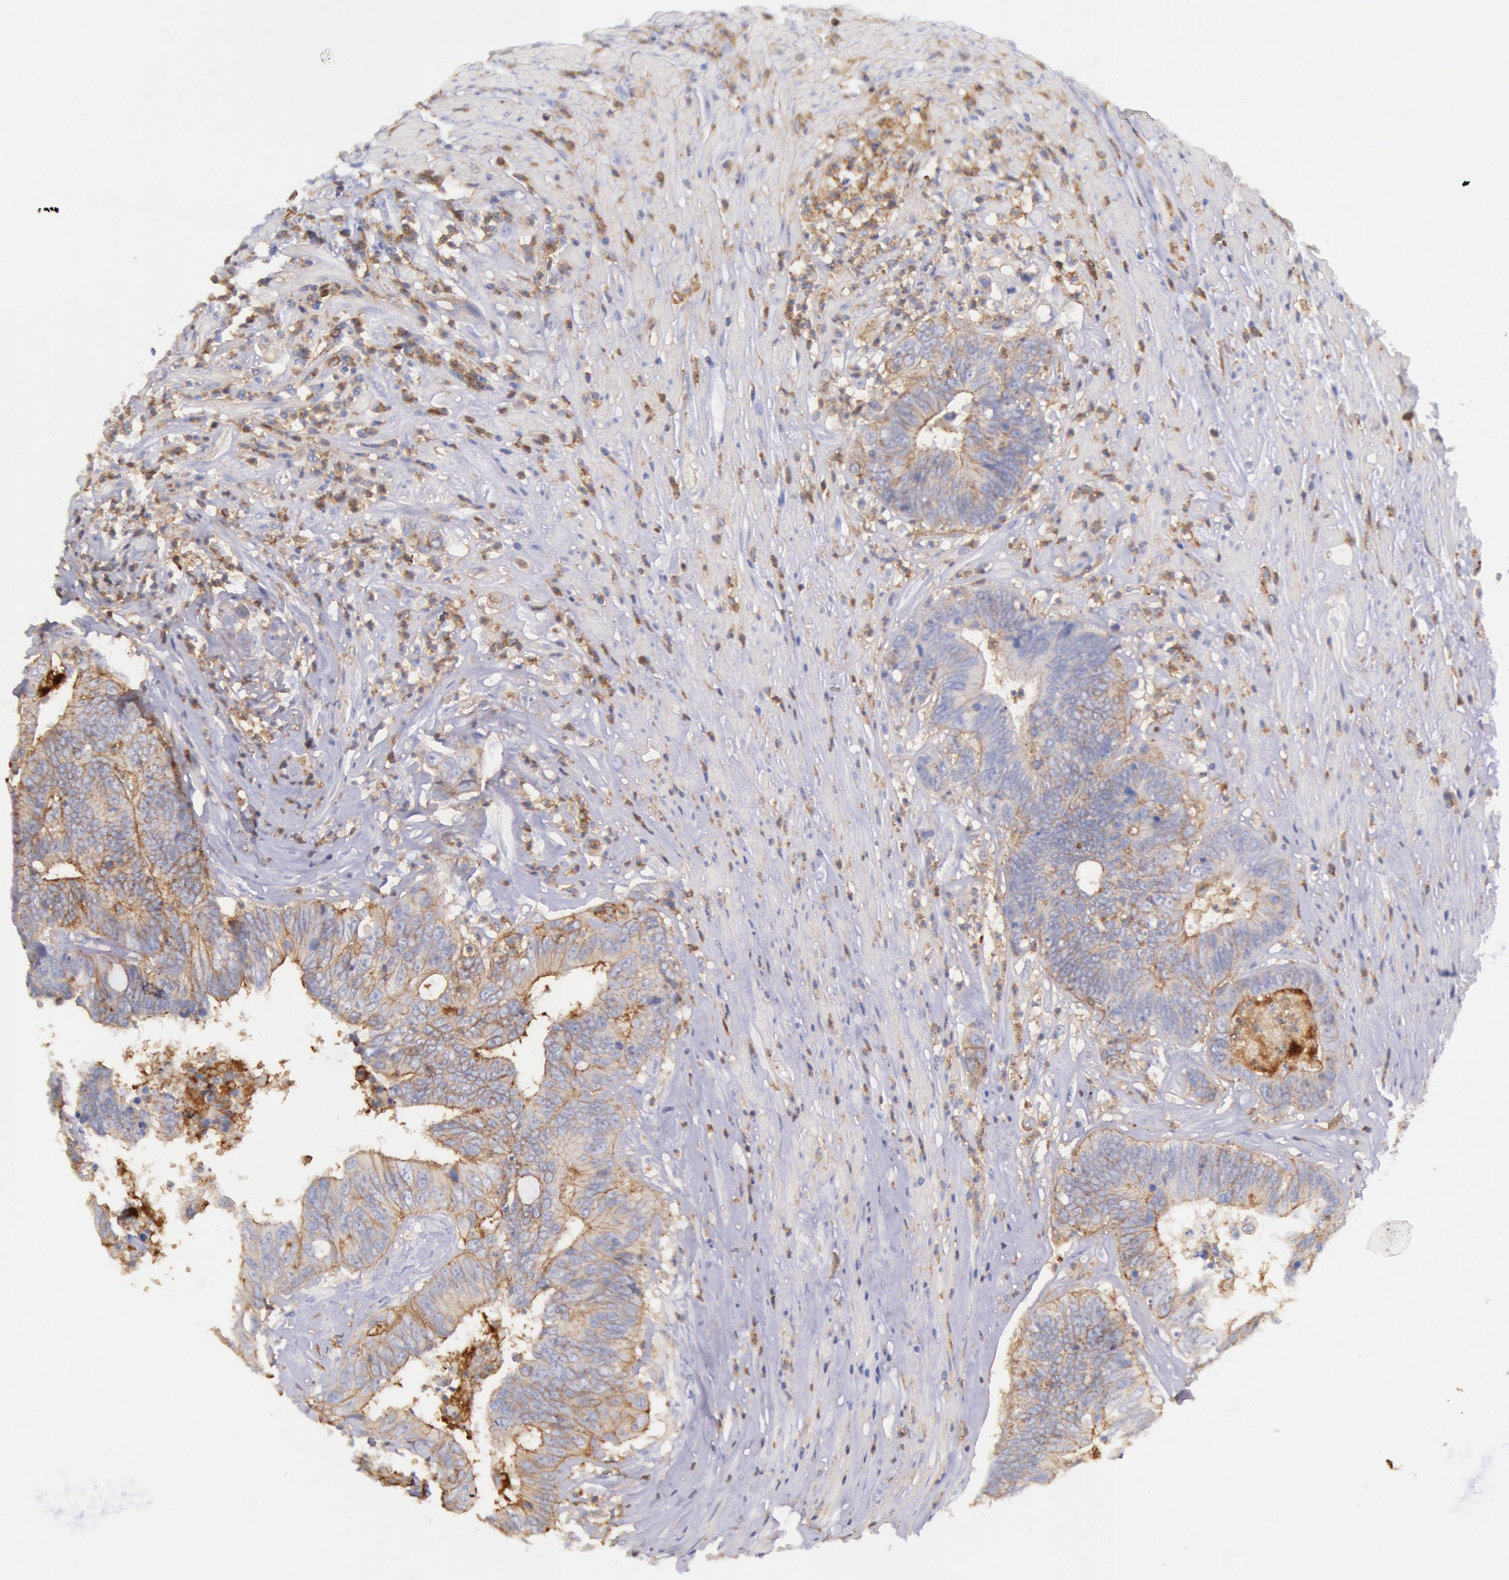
{"staining": {"intensity": "weak", "quantity": "25%-75%", "location": "cytoplasmic/membranous"}, "tissue": "colorectal cancer", "cell_type": "Tumor cells", "image_type": "cancer", "snomed": [{"axis": "morphology", "description": "Adenocarcinoma, NOS"}, {"axis": "topography", "description": "Rectum"}], "caption": "Brown immunohistochemical staining in human colorectal adenocarcinoma demonstrates weak cytoplasmic/membranous positivity in about 25%-75% of tumor cells.", "gene": "LYN", "patient": {"sex": "female", "age": 65}}